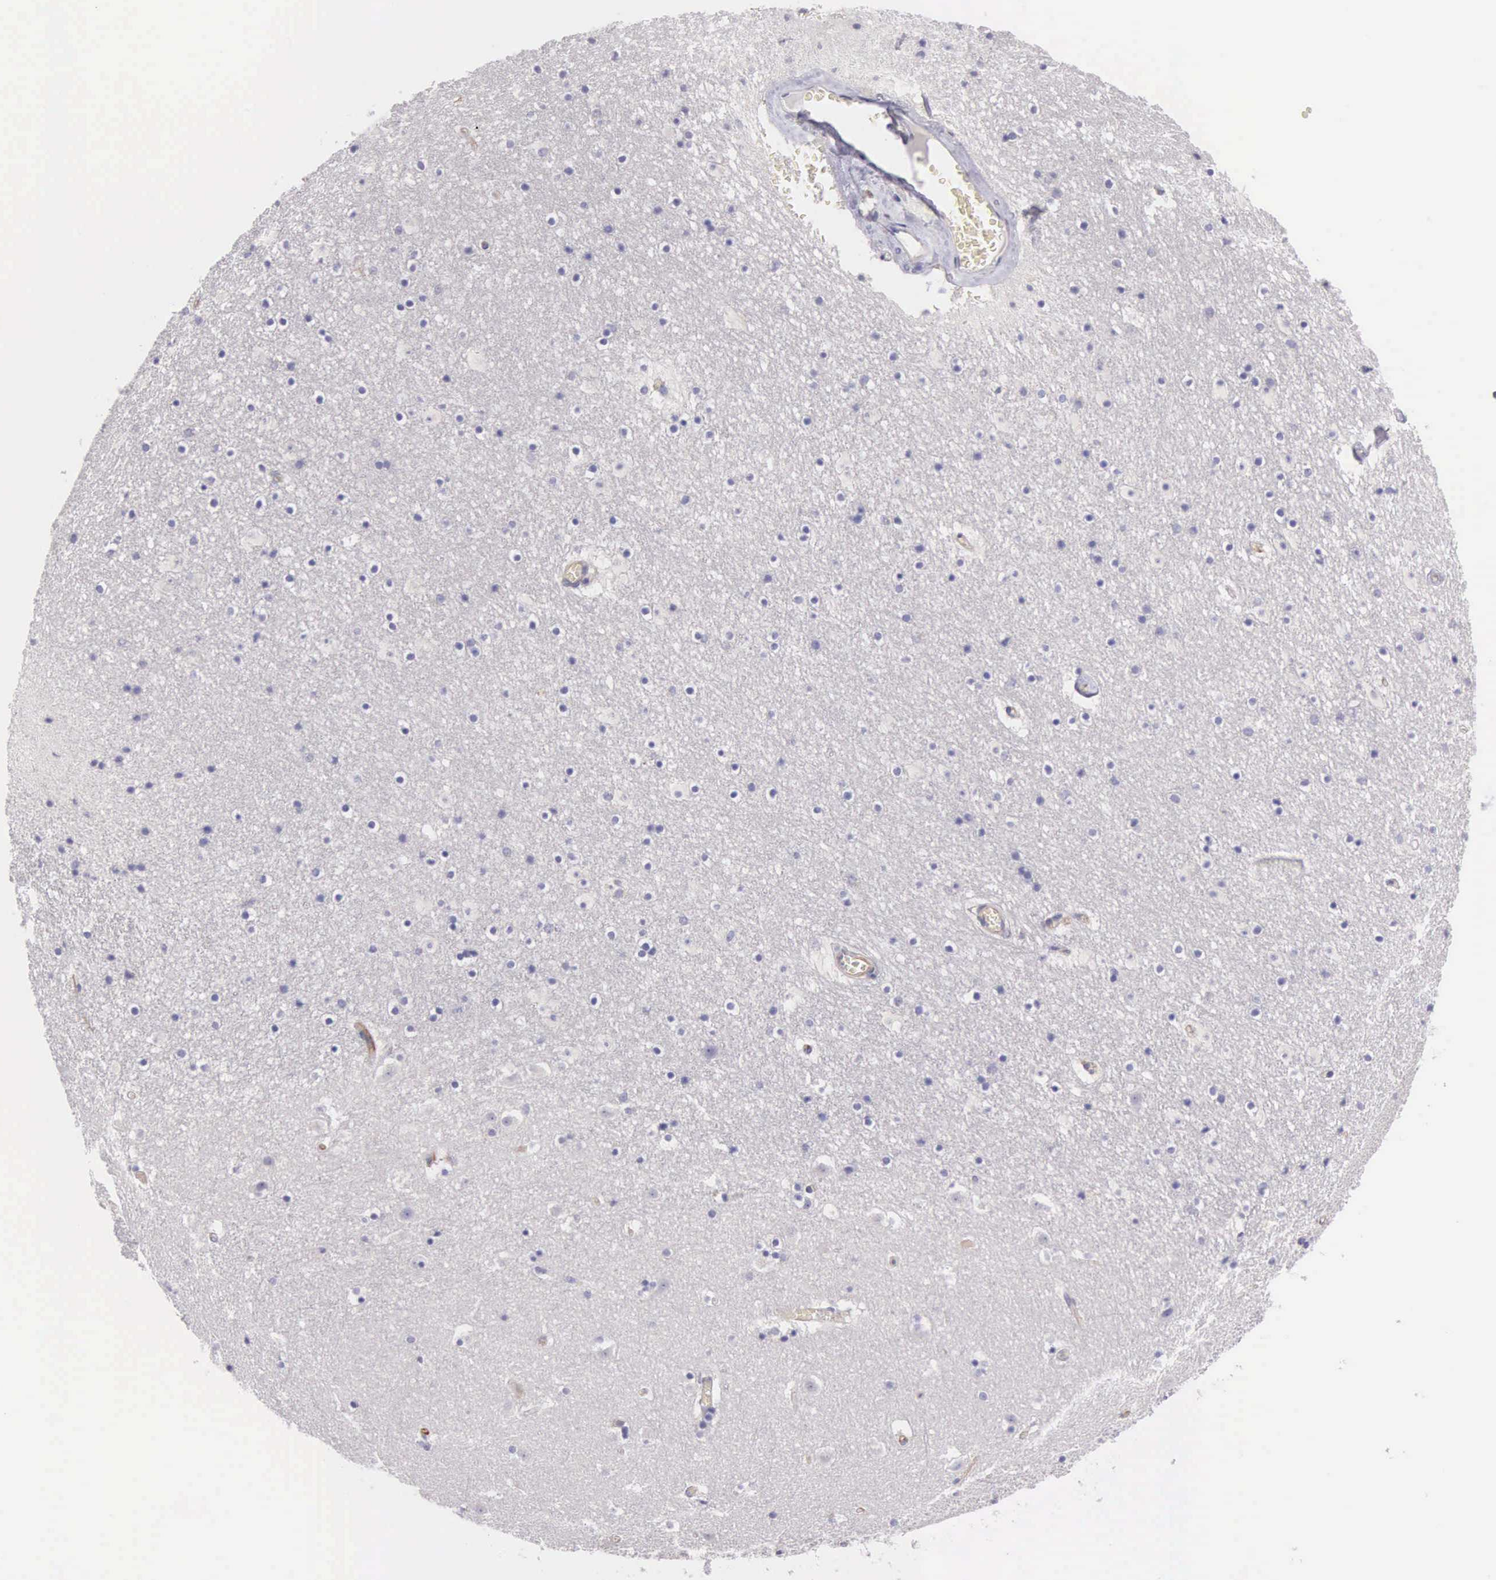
{"staining": {"intensity": "negative", "quantity": "none", "location": "none"}, "tissue": "caudate", "cell_type": "Glial cells", "image_type": "normal", "snomed": [{"axis": "morphology", "description": "Normal tissue, NOS"}, {"axis": "topography", "description": "Lateral ventricle wall"}], "caption": "Immunohistochemistry (IHC) photomicrograph of normal caudate stained for a protein (brown), which reveals no staining in glial cells. The staining is performed using DAB (3,3'-diaminobenzidine) brown chromogen with nuclei counter-stained in using hematoxylin.", "gene": "OSBPL3", "patient": {"sex": "male", "age": 45}}